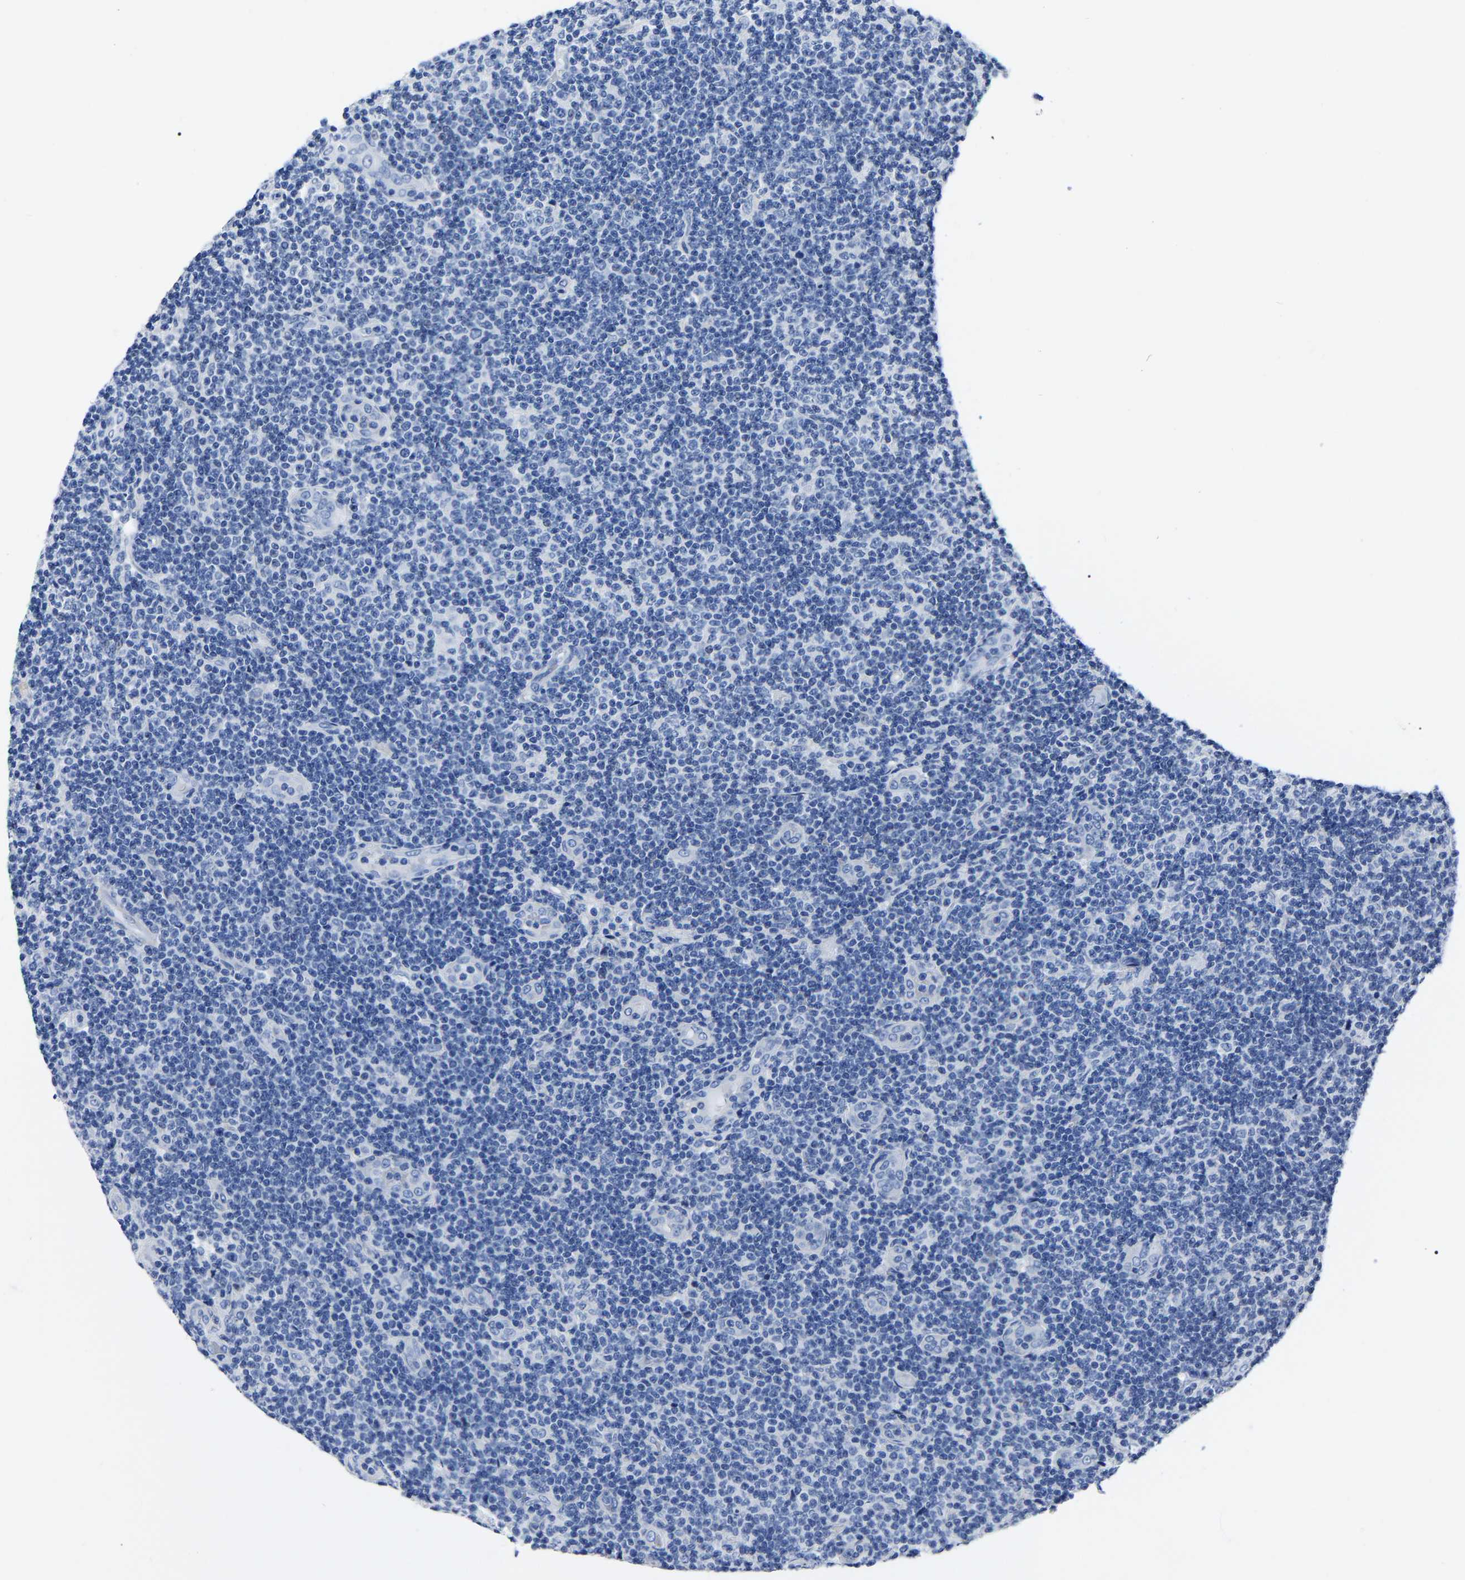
{"staining": {"intensity": "negative", "quantity": "none", "location": "none"}, "tissue": "lymphoma", "cell_type": "Tumor cells", "image_type": "cancer", "snomed": [{"axis": "morphology", "description": "Malignant lymphoma, non-Hodgkin's type, Low grade"}, {"axis": "topography", "description": "Lymph node"}], "caption": "Immunohistochemistry photomicrograph of human lymphoma stained for a protein (brown), which displays no expression in tumor cells.", "gene": "MOV10L1", "patient": {"sex": "male", "age": 83}}